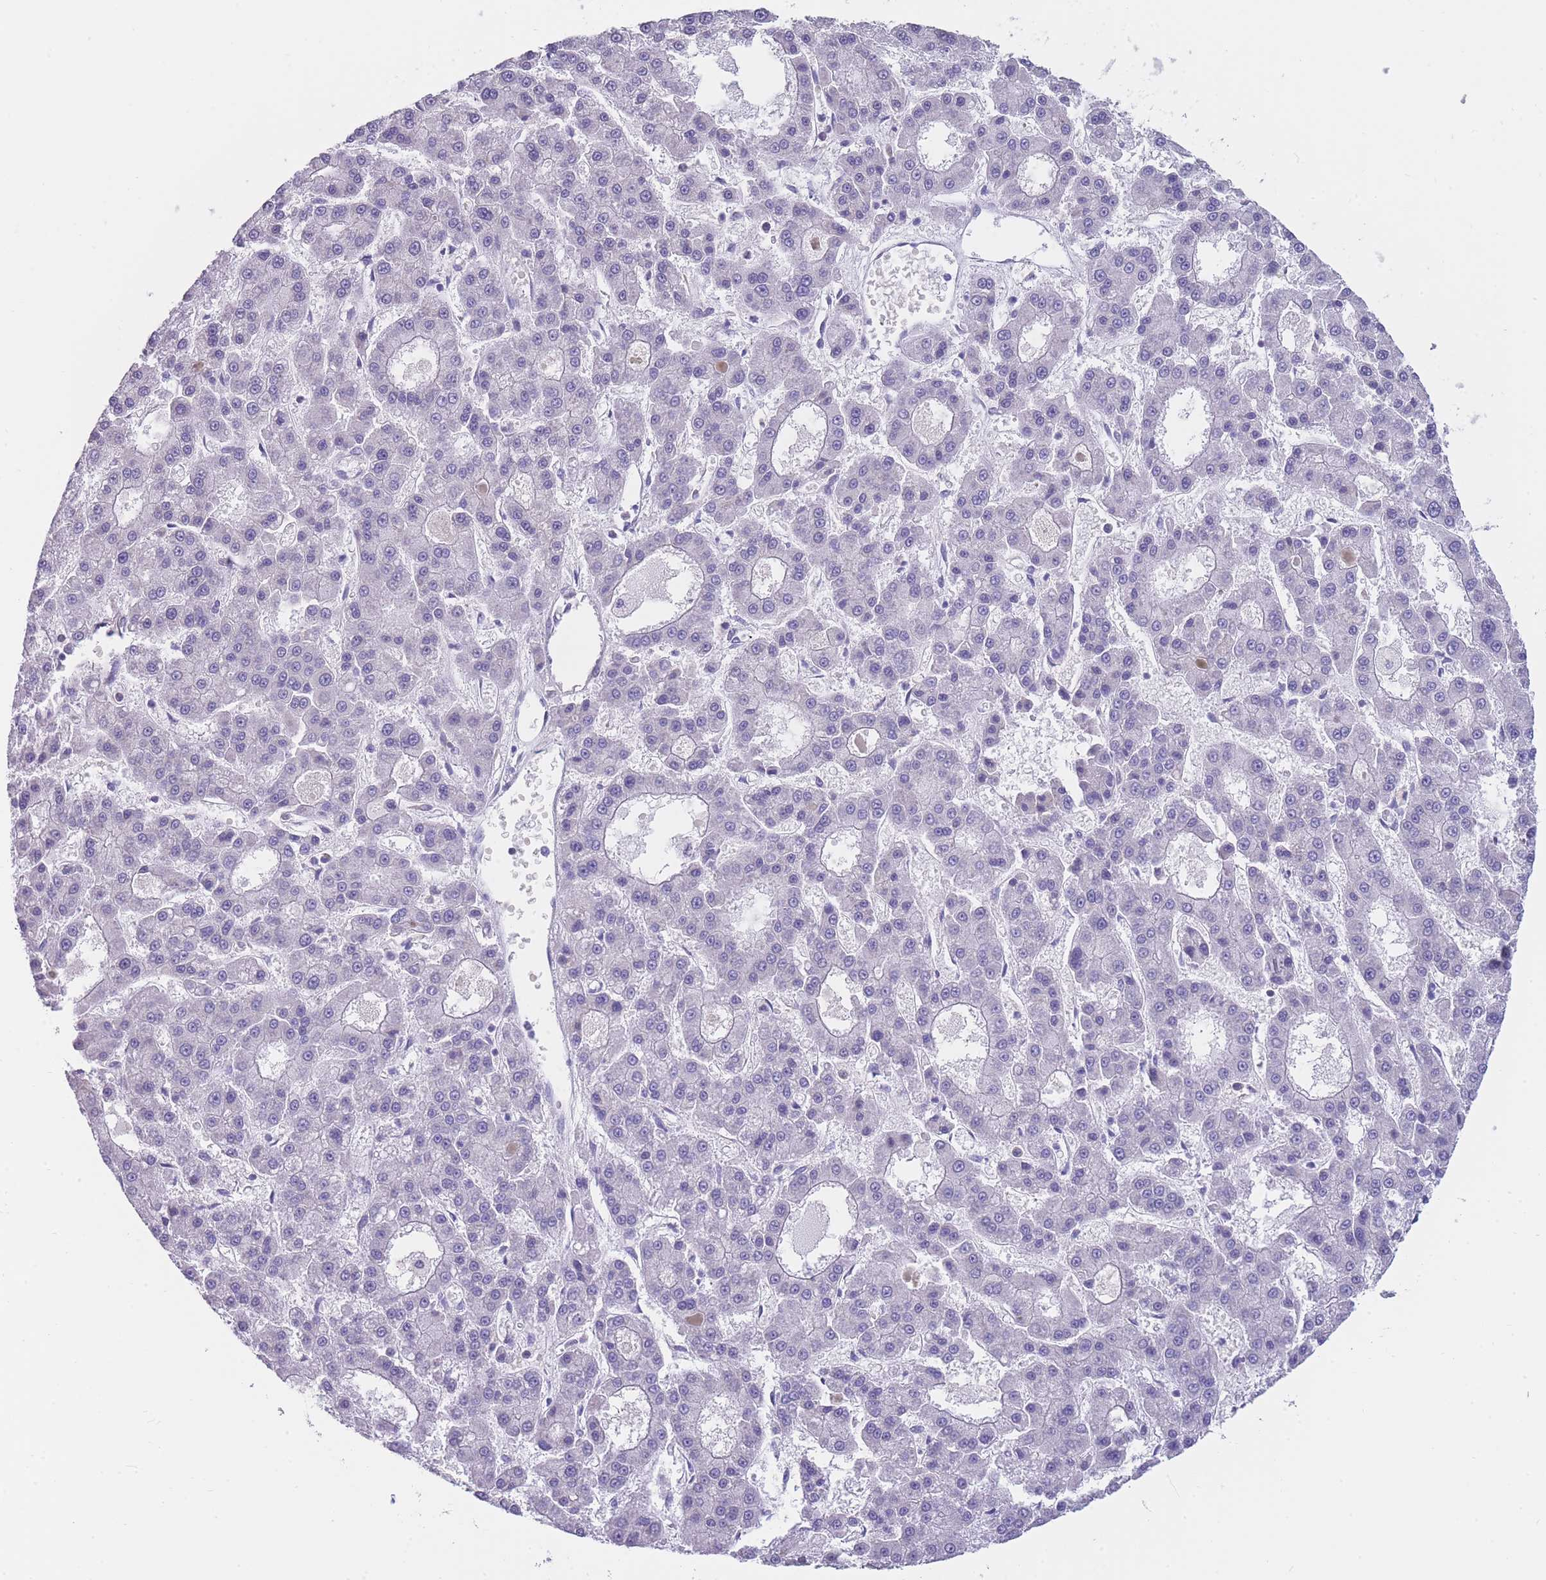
{"staining": {"intensity": "negative", "quantity": "none", "location": "none"}, "tissue": "liver cancer", "cell_type": "Tumor cells", "image_type": "cancer", "snomed": [{"axis": "morphology", "description": "Carcinoma, Hepatocellular, NOS"}, {"axis": "topography", "description": "Liver"}], "caption": "Liver cancer (hepatocellular carcinoma) stained for a protein using IHC reveals no staining tumor cells.", "gene": "ZNF662", "patient": {"sex": "male", "age": 70}}